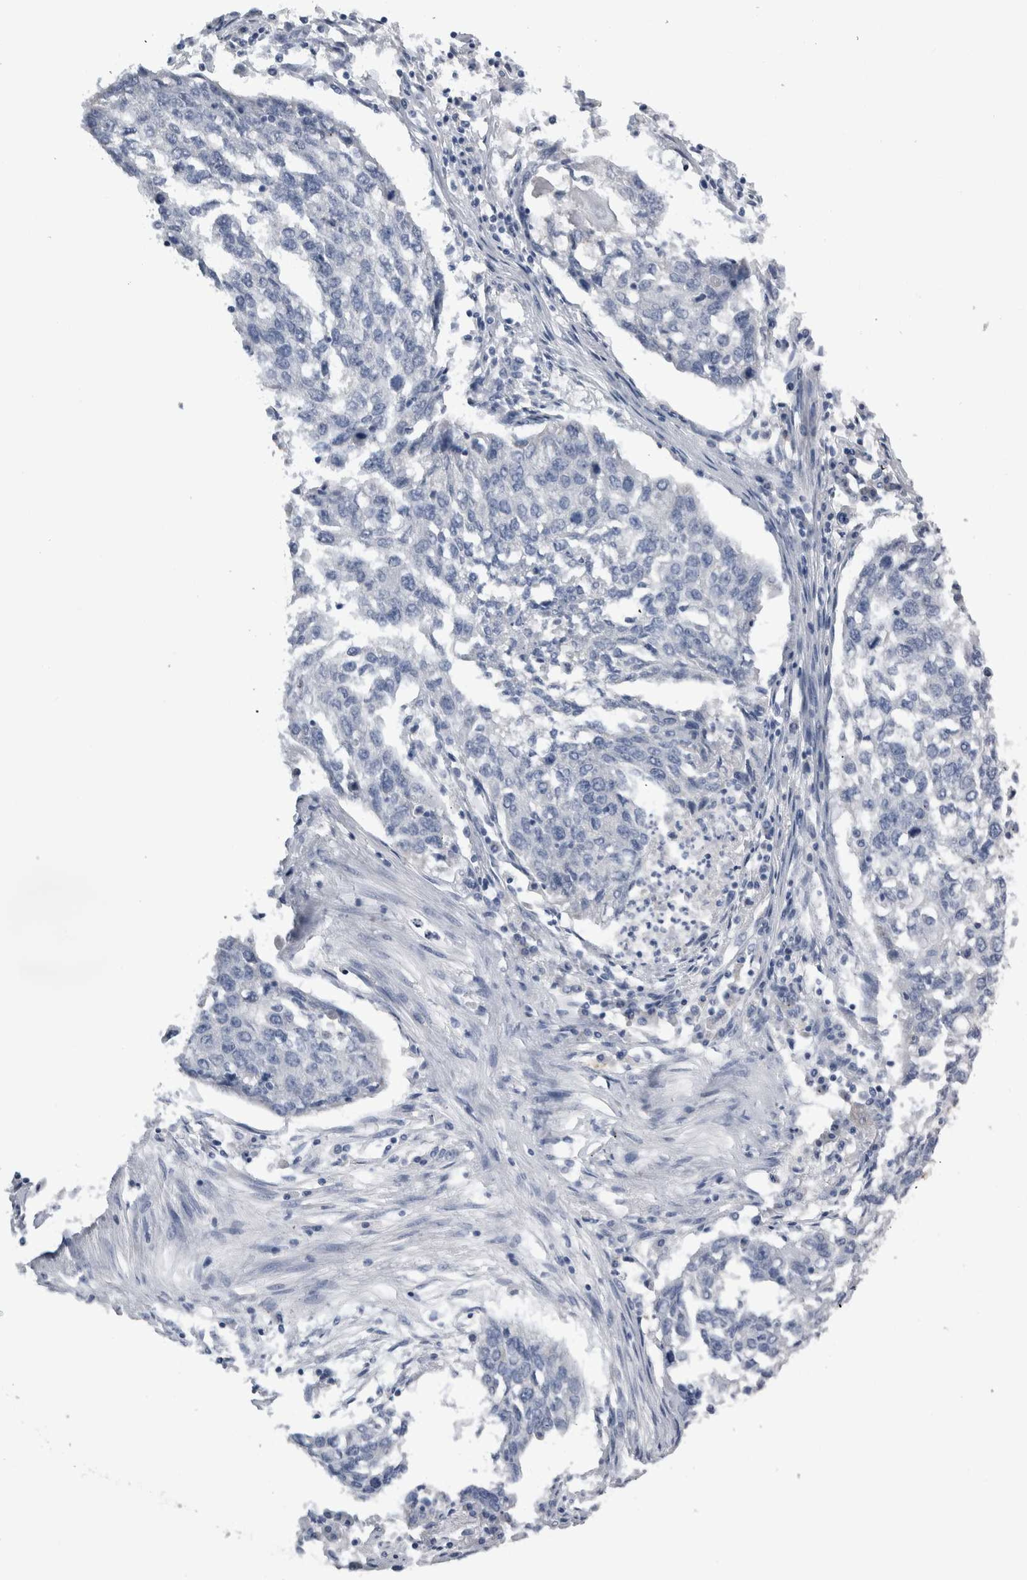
{"staining": {"intensity": "negative", "quantity": "none", "location": "none"}, "tissue": "lung cancer", "cell_type": "Tumor cells", "image_type": "cancer", "snomed": [{"axis": "morphology", "description": "Squamous cell carcinoma, NOS"}, {"axis": "topography", "description": "Lung"}], "caption": "This image is of lung squamous cell carcinoma stained with IHC to label a protein in brown with the nuclei are counter-stained blue. There is no expression in tumor cells. The staining is performed using DAB (3,3'-diaminobenzidine) brown chromogen with nuclei counter-stained in using hematoxylin.", "gene": "DHRS4", "patient": {"sex": "female", "age": 63}}